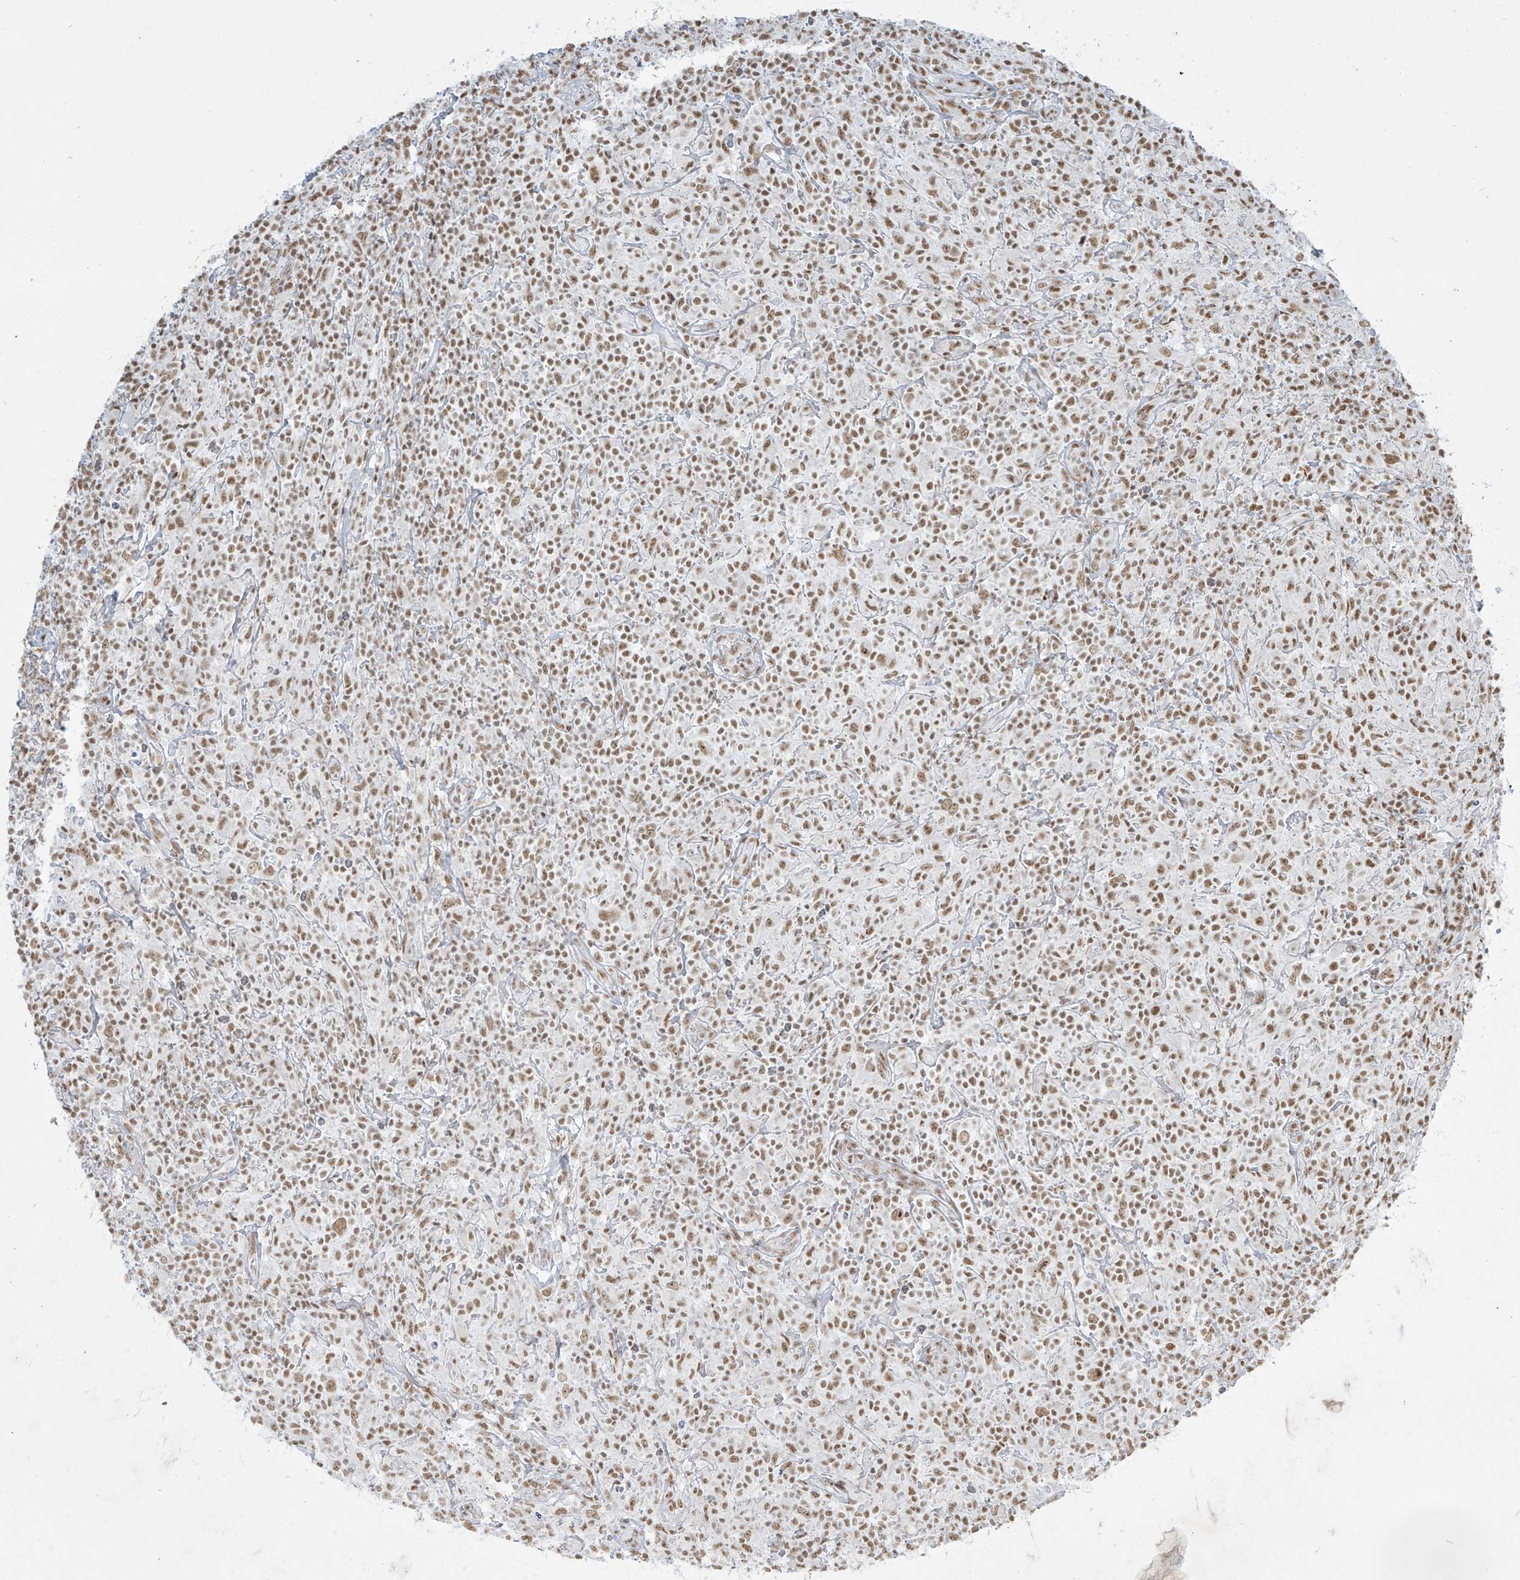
{"staining": {"intensity": "moderate", "quantity": ">75%", "location": "nuclear"}, "tissue": "lymphoma", "cell_type": "Tumor cells", "image_type": "cancer", "snomed": [{"axis": "morphology", "description": "Hodgkin's disease, NOS"}, {"axis": "topography", "description": "Lymph node"}], "caption": "Moderate nuclear positivity for a protein is appreciated in approximately >75% of tumor cells of Hodgkin's disease using IHC.", "gene": "MS4A6A", "patient": {"sex": "male", "age": 70}}